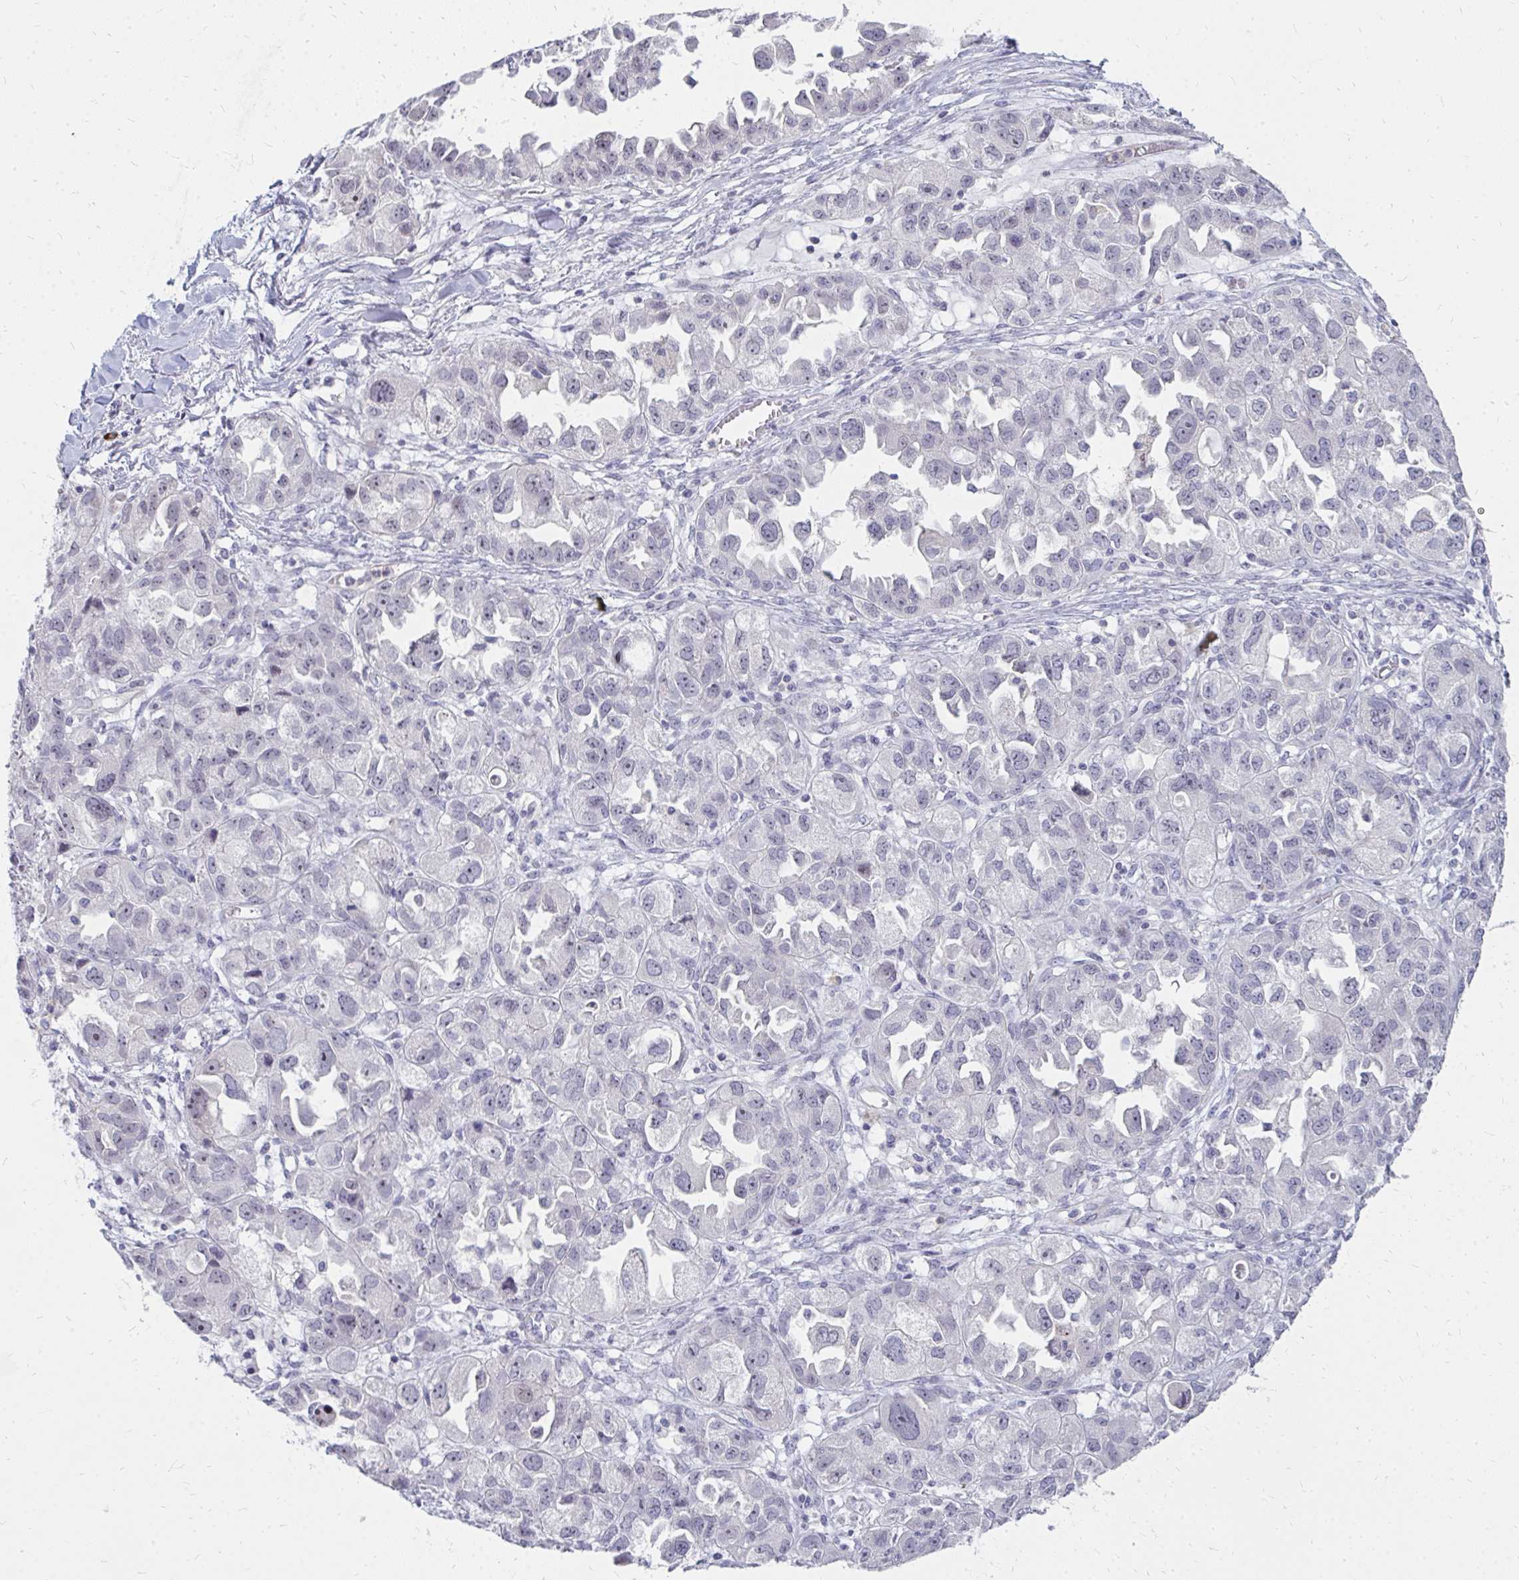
{"staining": {"intensity": "negative", "quantity": "none", "location": "none"}, "tissue": "ovarian cancer", "cell_type": "Tumor cells", "image_type": "cancer", "snomed": [{"axis": "morphology", "description": "Cystadenocarcinoma, serous, NOS"}, {"axis": "topography", "description": "Ovary"}], "caption": "Immunohistochemistry (IHC) photomicrograph of ovarian serous cystadenocarcinoma stained for a protein (brown), which shows no positivity in tumor cells.", "gene": "FAM9A", "patient": {"sex": "female", "age": 84}}